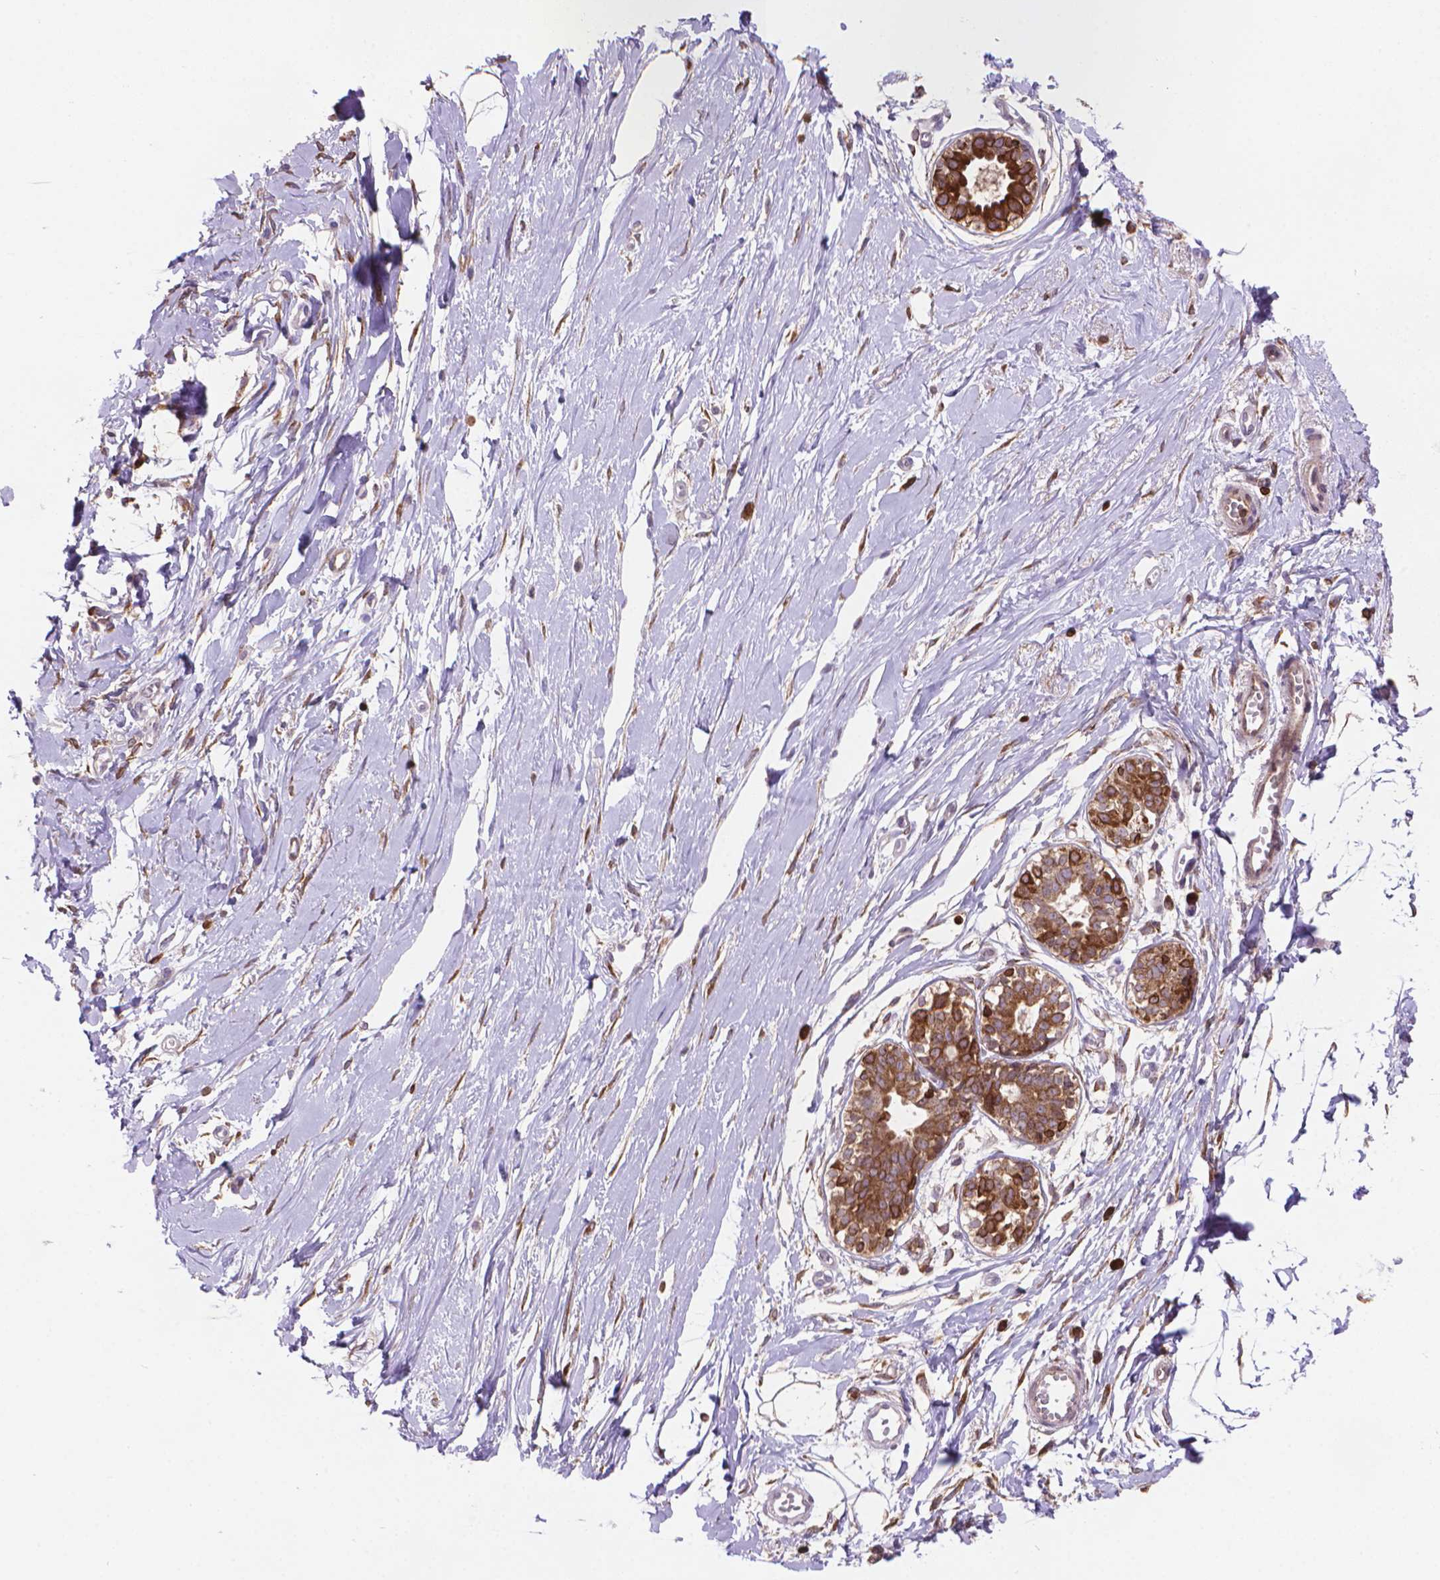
{"staining": {"intensity": "weak", "quantity": "25%-75%", "location": "cytoplasmic/membranous"}, "tissue": "breast", "cell_type": "Adipocytes", "image_type": "normal", "snomed": [{"axis": "morphology", "description": "Normal tissue, NOS"}, {"axis": "topography", "description": "Breast"}], "caption": "Protein staining by IHC reveals weak cytoplasmic/membranous staining in about 25%-75% of adipocytes in benign breast.", "gene": "BCL2", "patient": {"sex": "female", "age": 49}}